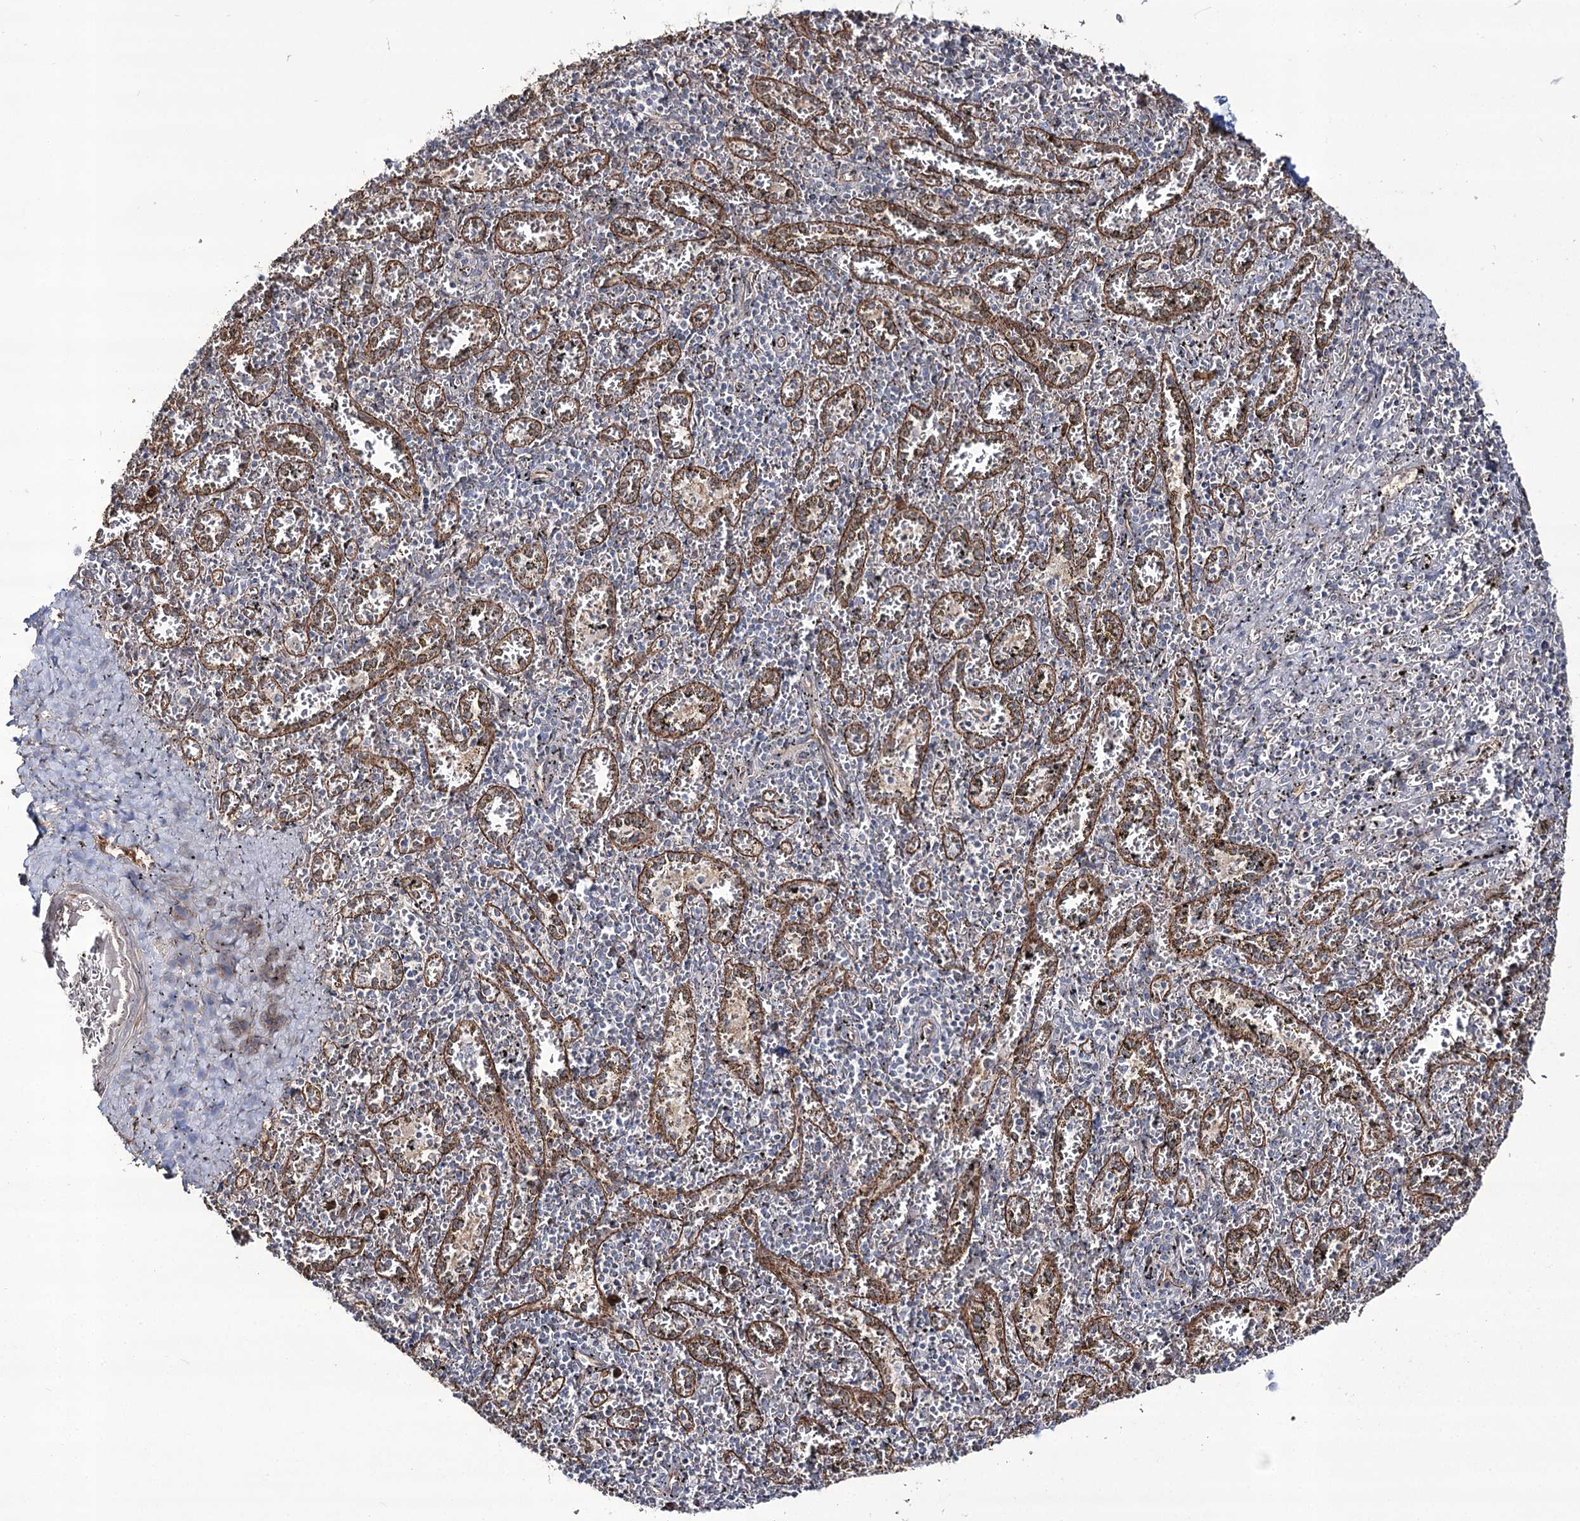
{"staining": {"intensity": "negative", "quantity": "none", "location": "none"}, "tissue": "spleen", "cell_type": "Cells in red pulp", "image_type": "normal", "snomed": [{"axis": "morphology", "description": "Normal tissue, NOS"}, {"axis": "topography", "description": "Spleen"}], "caption": "High power microscopy histopathology image of an IHC photomicrograph of benign spleen, revealing no significant positivity in cells in red pulp.", "gene": "REXO2", "patient": {"sex": "male", "age": 11}}